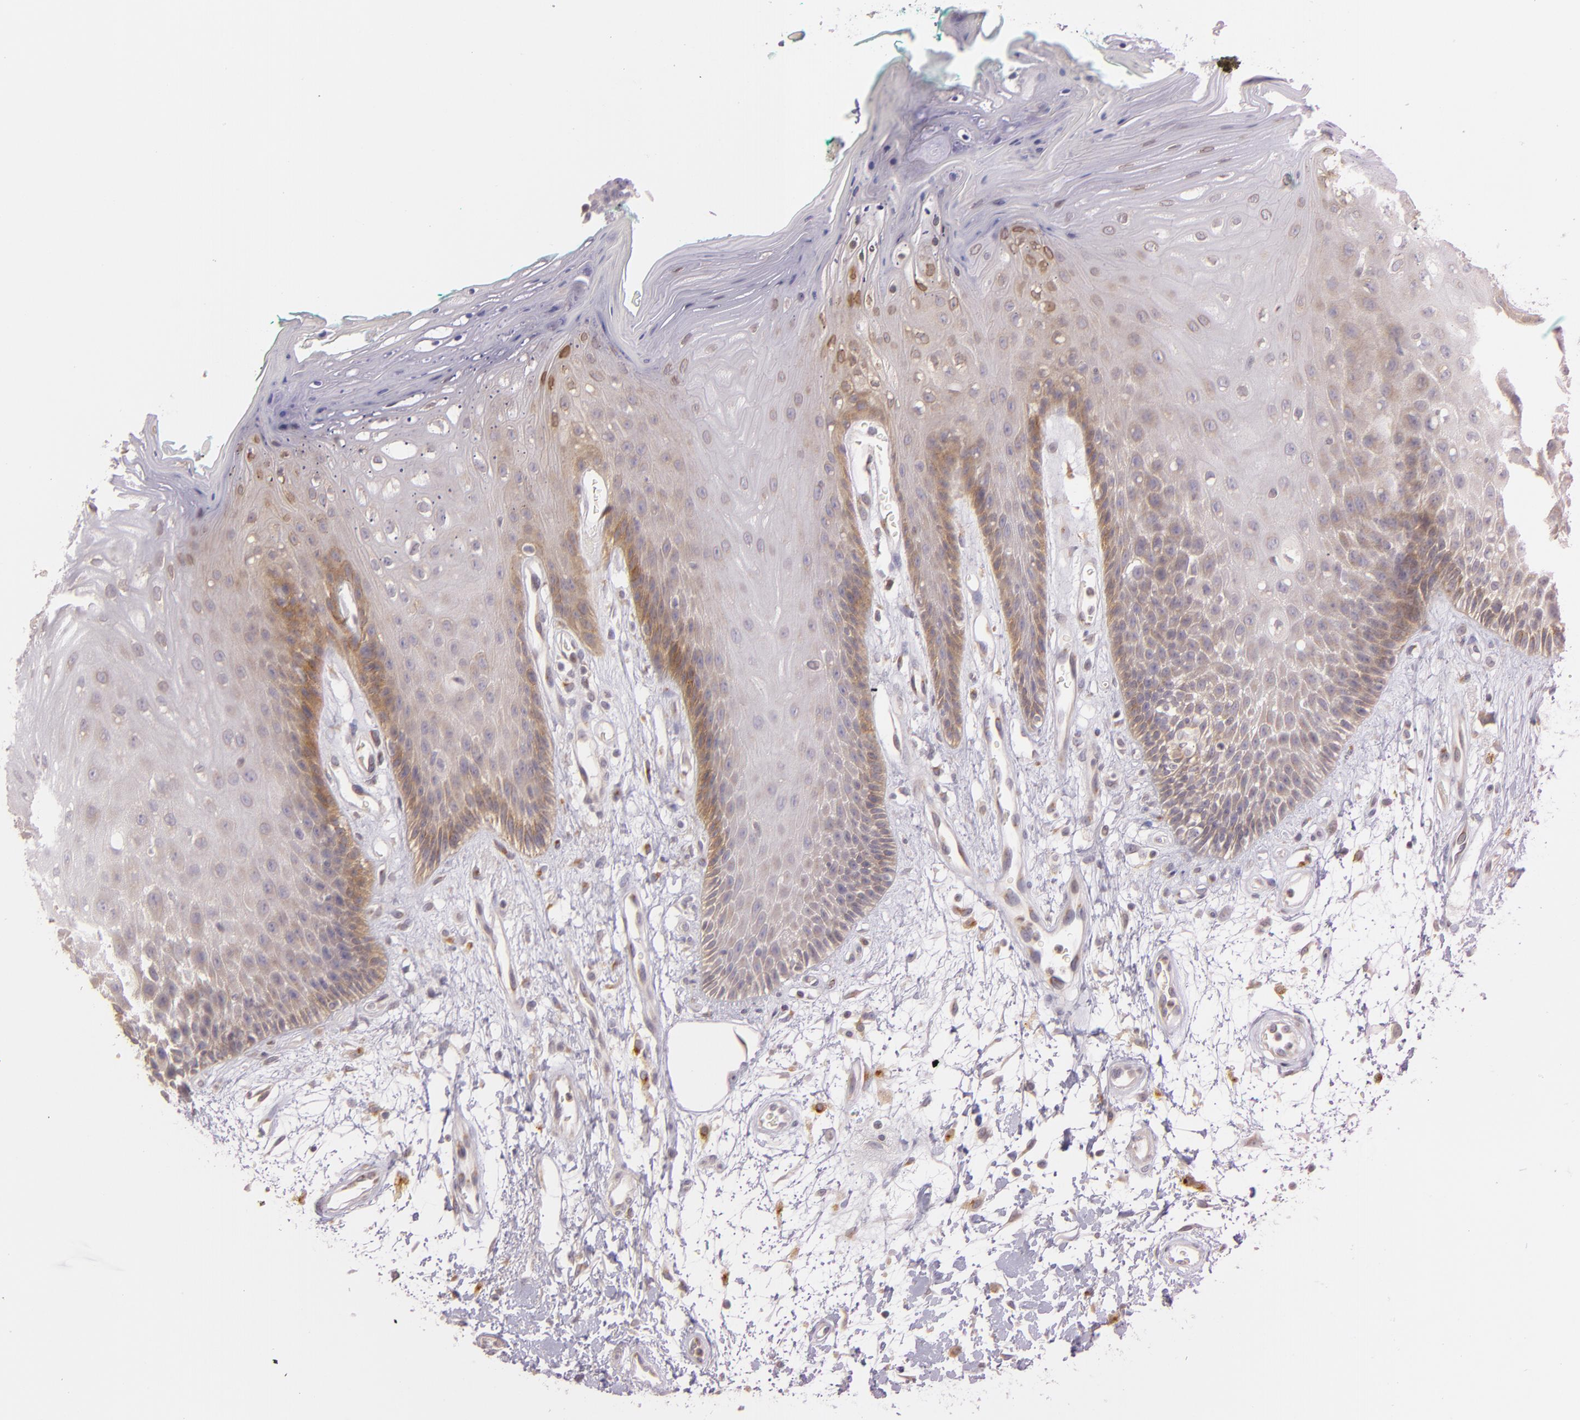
{"staining": {"intensity": "weak", "quantity": "<25%", "location": "cytoplasmic/membranous"}, "tissue": "oral mucosa", "cell_type": "Squamous epithelial cells", "image_type": "normal", "snomed": [{"axis": "morphology", "description": "Normal tissue, NOS"}, {"axis": "morphology", "description": "Squamous cell carcinoma, NOS"}, {"axis": "topography", "description": "Skeletal muscle"}, {"axis": "topography", "description": "Oral tissue"}, {"axis": "topography", "description": "Head-Neck"}], "caption": "An image of oral mucosa stained for a protein reveals no brown staining in squamous epithelial cells. The staining was performed using DAB (3,3'-diaminobenzidine) to visualize the protein expression in brown, while the nuclei were stained in blue with hematoxylin (Magnification: 20x).", "gene": "LGMN", "patient": {"sex": "female", "age": 84}}